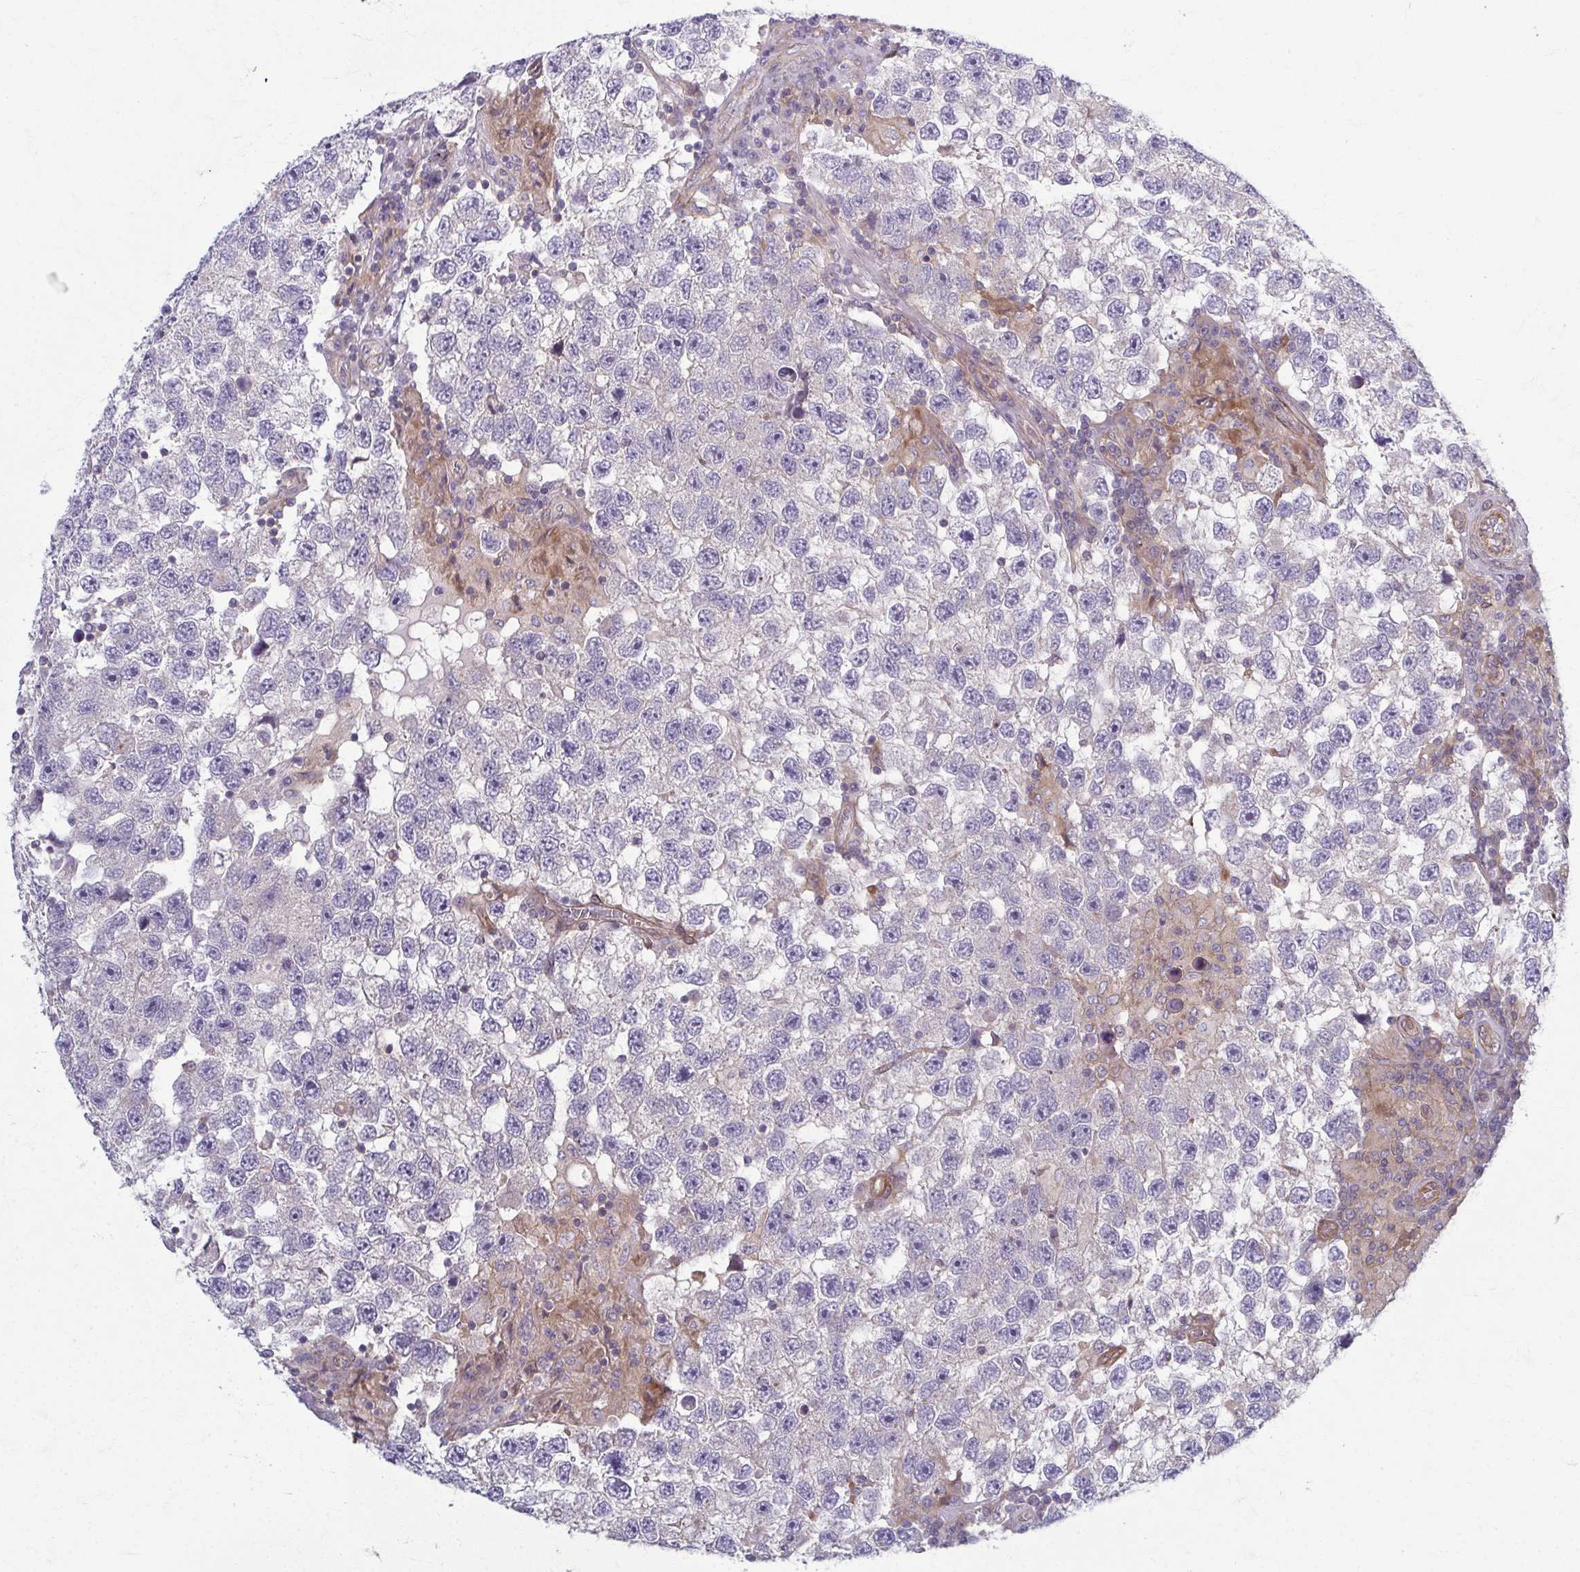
{"staining": {"intensity": "negative", "quantity": "none", "location": "none"}, "tissue": "testis cancer", "cell_type": "Tumor cells", "image_type": "cancer", "snomed": [{"axis": "morphology", "description": "Seminoma, NOS"}, {"axis": "topography", "description": "Testis"}], "caption": "This photomicrograph is of testis seminoma stained with immunohistochemistry to label a protein in brown with the nuclei are counter-stained blue. There is no positivity in tumor cells.", "gene": "EID2B", "patient": {"sex": "male", "age": 26}}